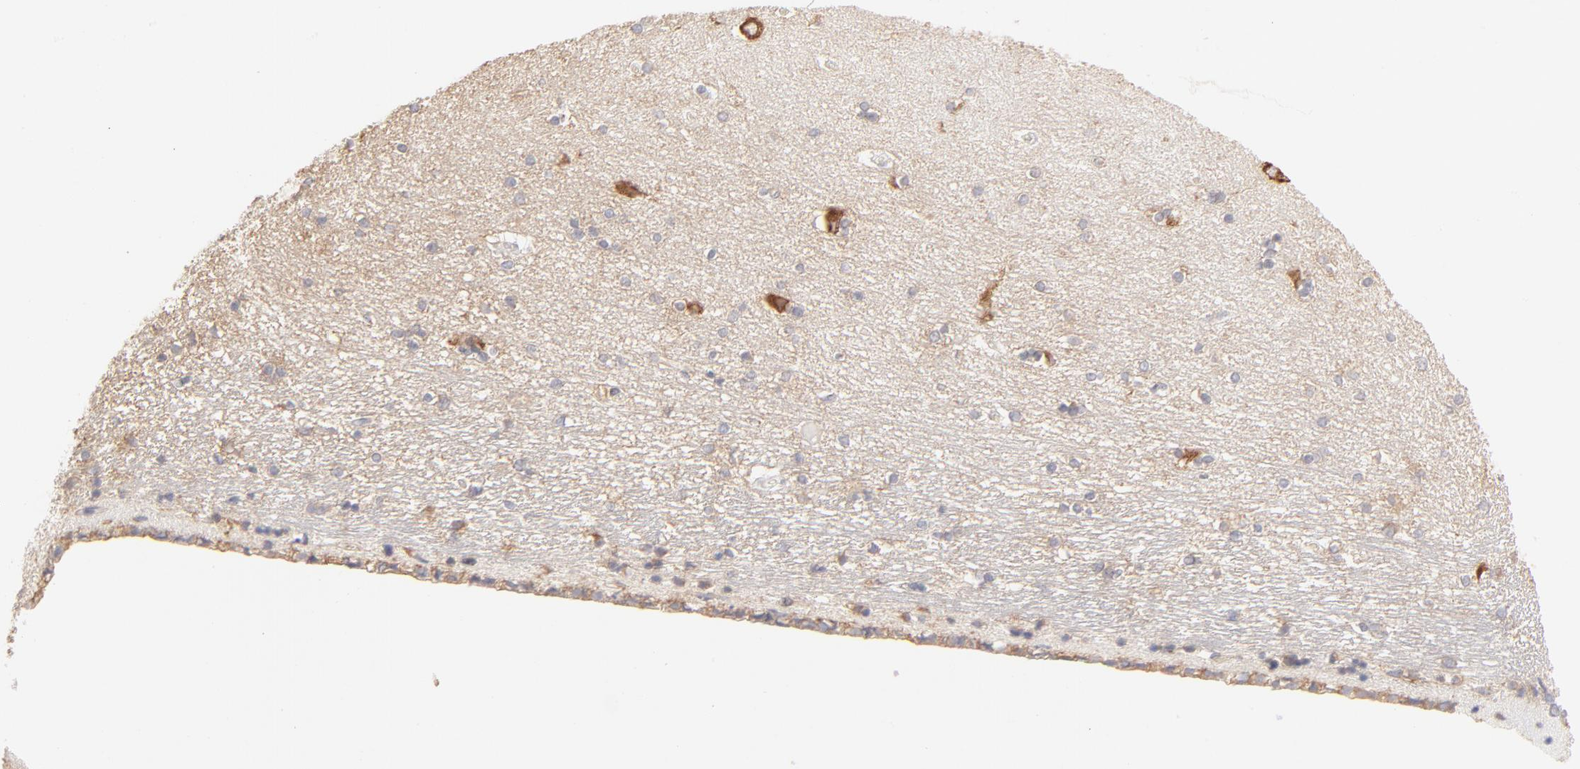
{"staining": {"intensity": "weak", "quantity": "<25%", "location": "cytoplasmic/membranous"}, "tissue": "hippocampus", "cell_type": "Glial cells", "image_type": "normal", "snomed": [{"axis": "morphology", "description": "Normal tissue, NOS"}, {"axis": "topography", "description": "Hippocampus"}], "caption": "Protein analysis of normal hippocampus shows no significant staining in glial cells. The staining was performed using DAB (3,3'-diaminobenzidine) to visualize the protein expression in brown, while the nuclei were stained in blue with hematoxylin (Magnification: 20x).", "gene": "RPS21", "patient": {"sex": "female", "age": 54}}